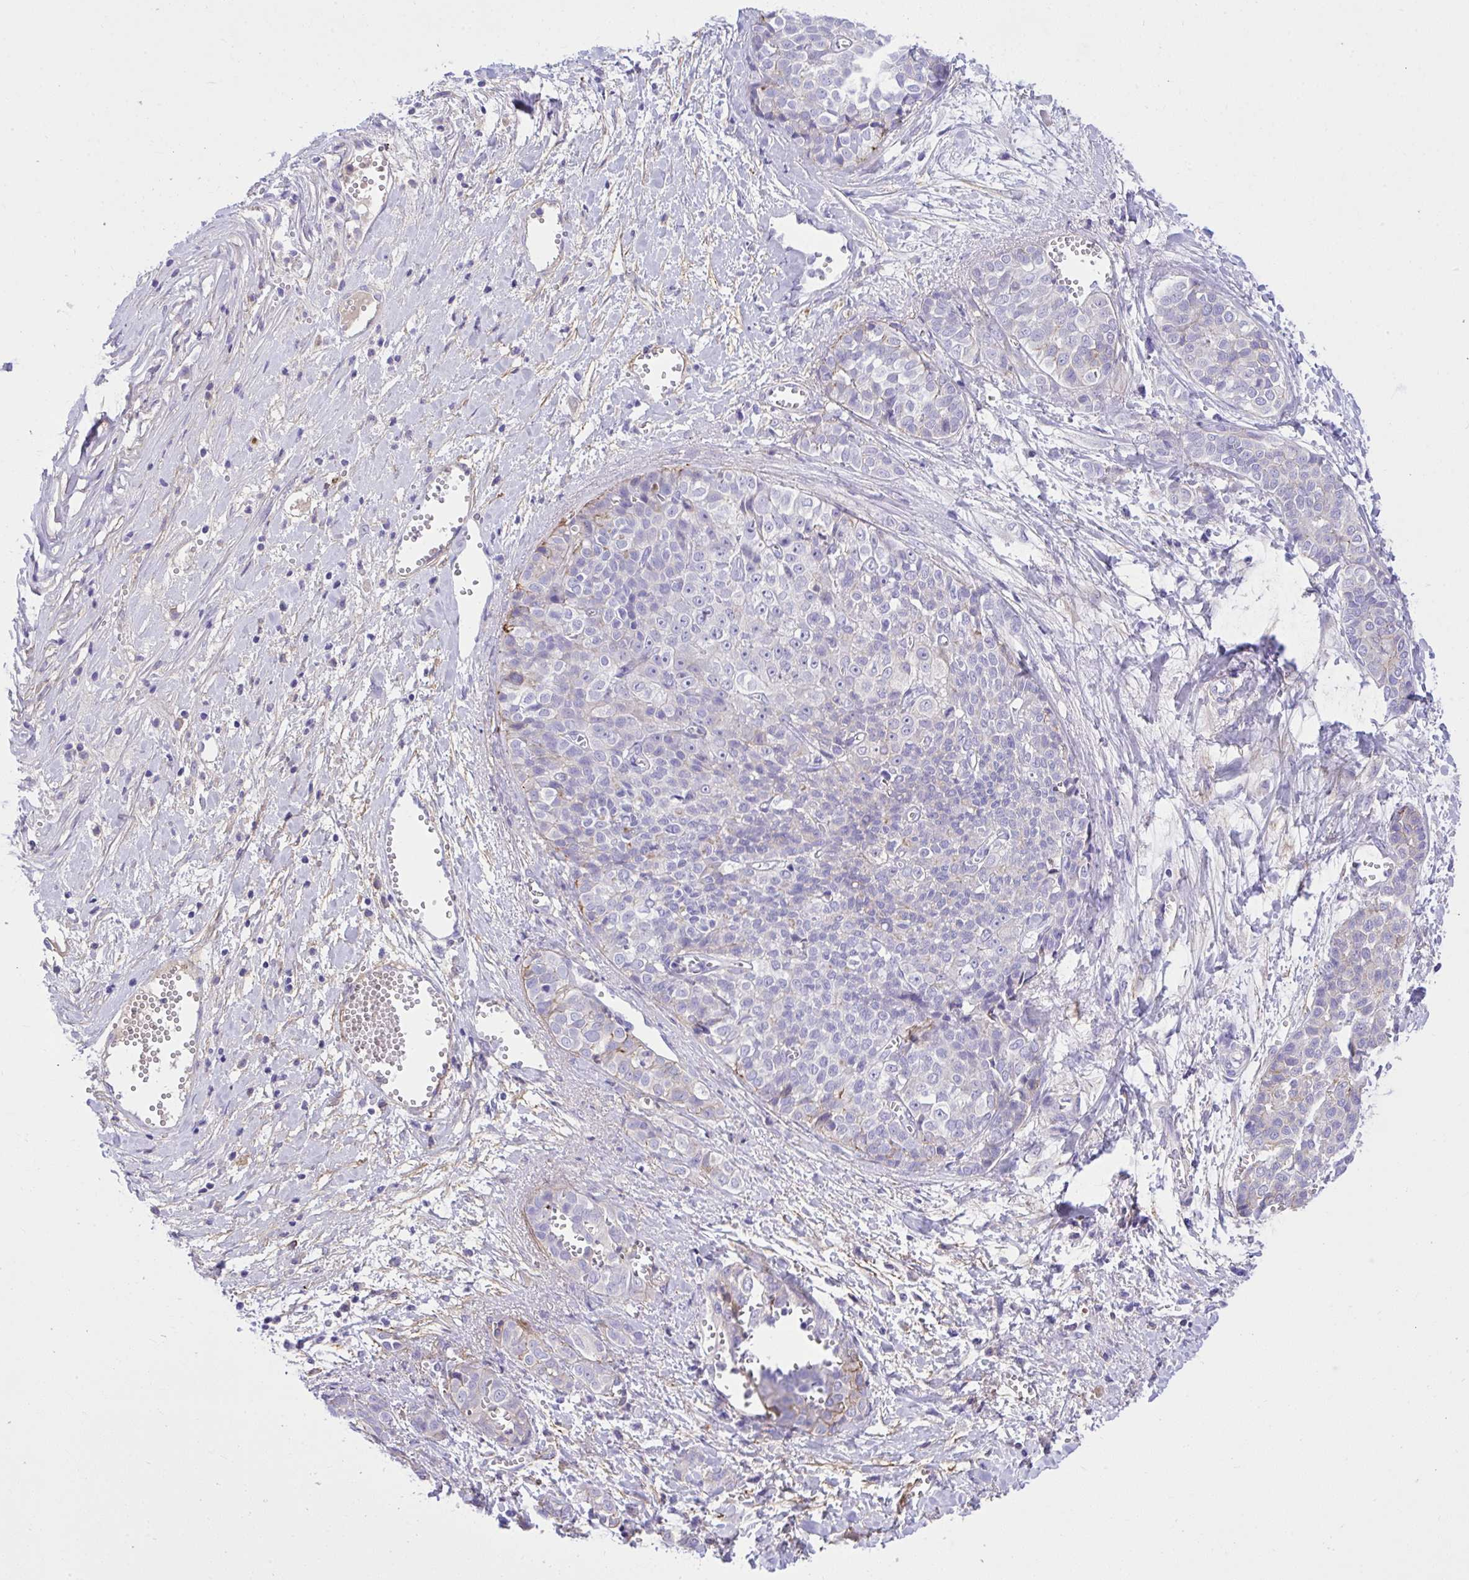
{"staining": {"intensity": "negative", "quantity": "none", "location": "none"}, "tissue": "liver cancer", "cell_type": "Tumor cells", "image_type": "cancer", "snomed": [{"axis": "morphology", "description": "Cholangiocarcinoma"}, {"axis": "topography", "description": "Liver"}], "caption": "Tumor cells are negative for brown protein staining in cholangiocarcinoma (liver). (DAB IHC visualized using brightfield microscopy, high magnification).", "gene": "HRG", "patient": {"sex": "female", "age": 77}}